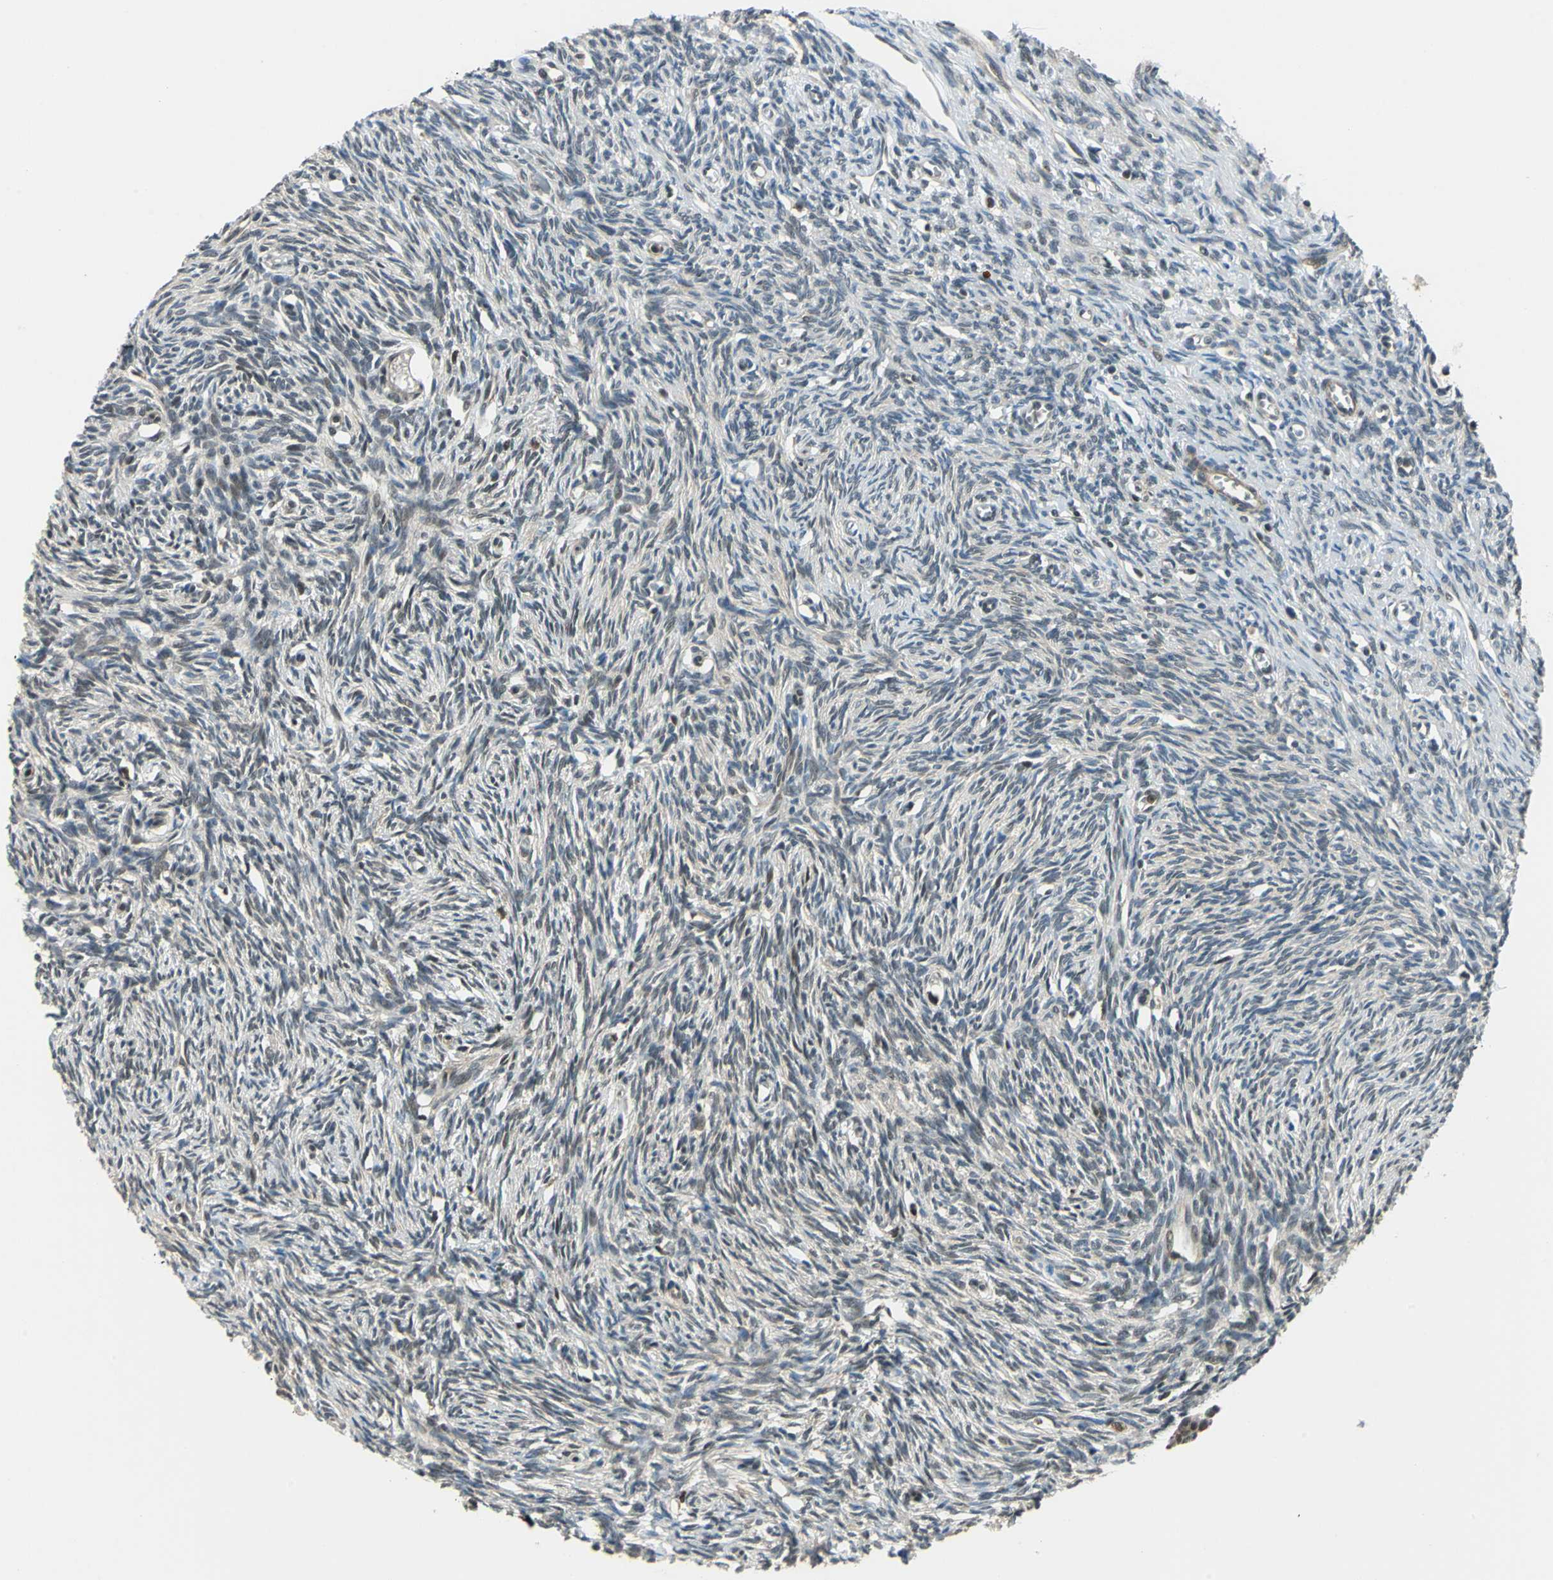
{"staining": {"intensity": "negative", "quantity": "none", "location": "none"}, "tissue": "ovary", "cell_type": "Follicle cells", "image_type": "normal", "snomed": [{"axis": "morphology", "description": "Normal tissue, NOS"}, {"axis": "topography", "description": "Ovary"}], "caption": "A high-resolution image shows immunohistochemistry staining of normal ovary, which shows no significant staining in follicle cells. Brightfield microscopy of immunohistochemistry (IHC) stained with DAB (3,3'-diaminobenzidine) (brown) and hematoxylin (blue), captured at high magnification.", "gene": "ARPC3", "patient": {"sex": "female", "age": 33}}